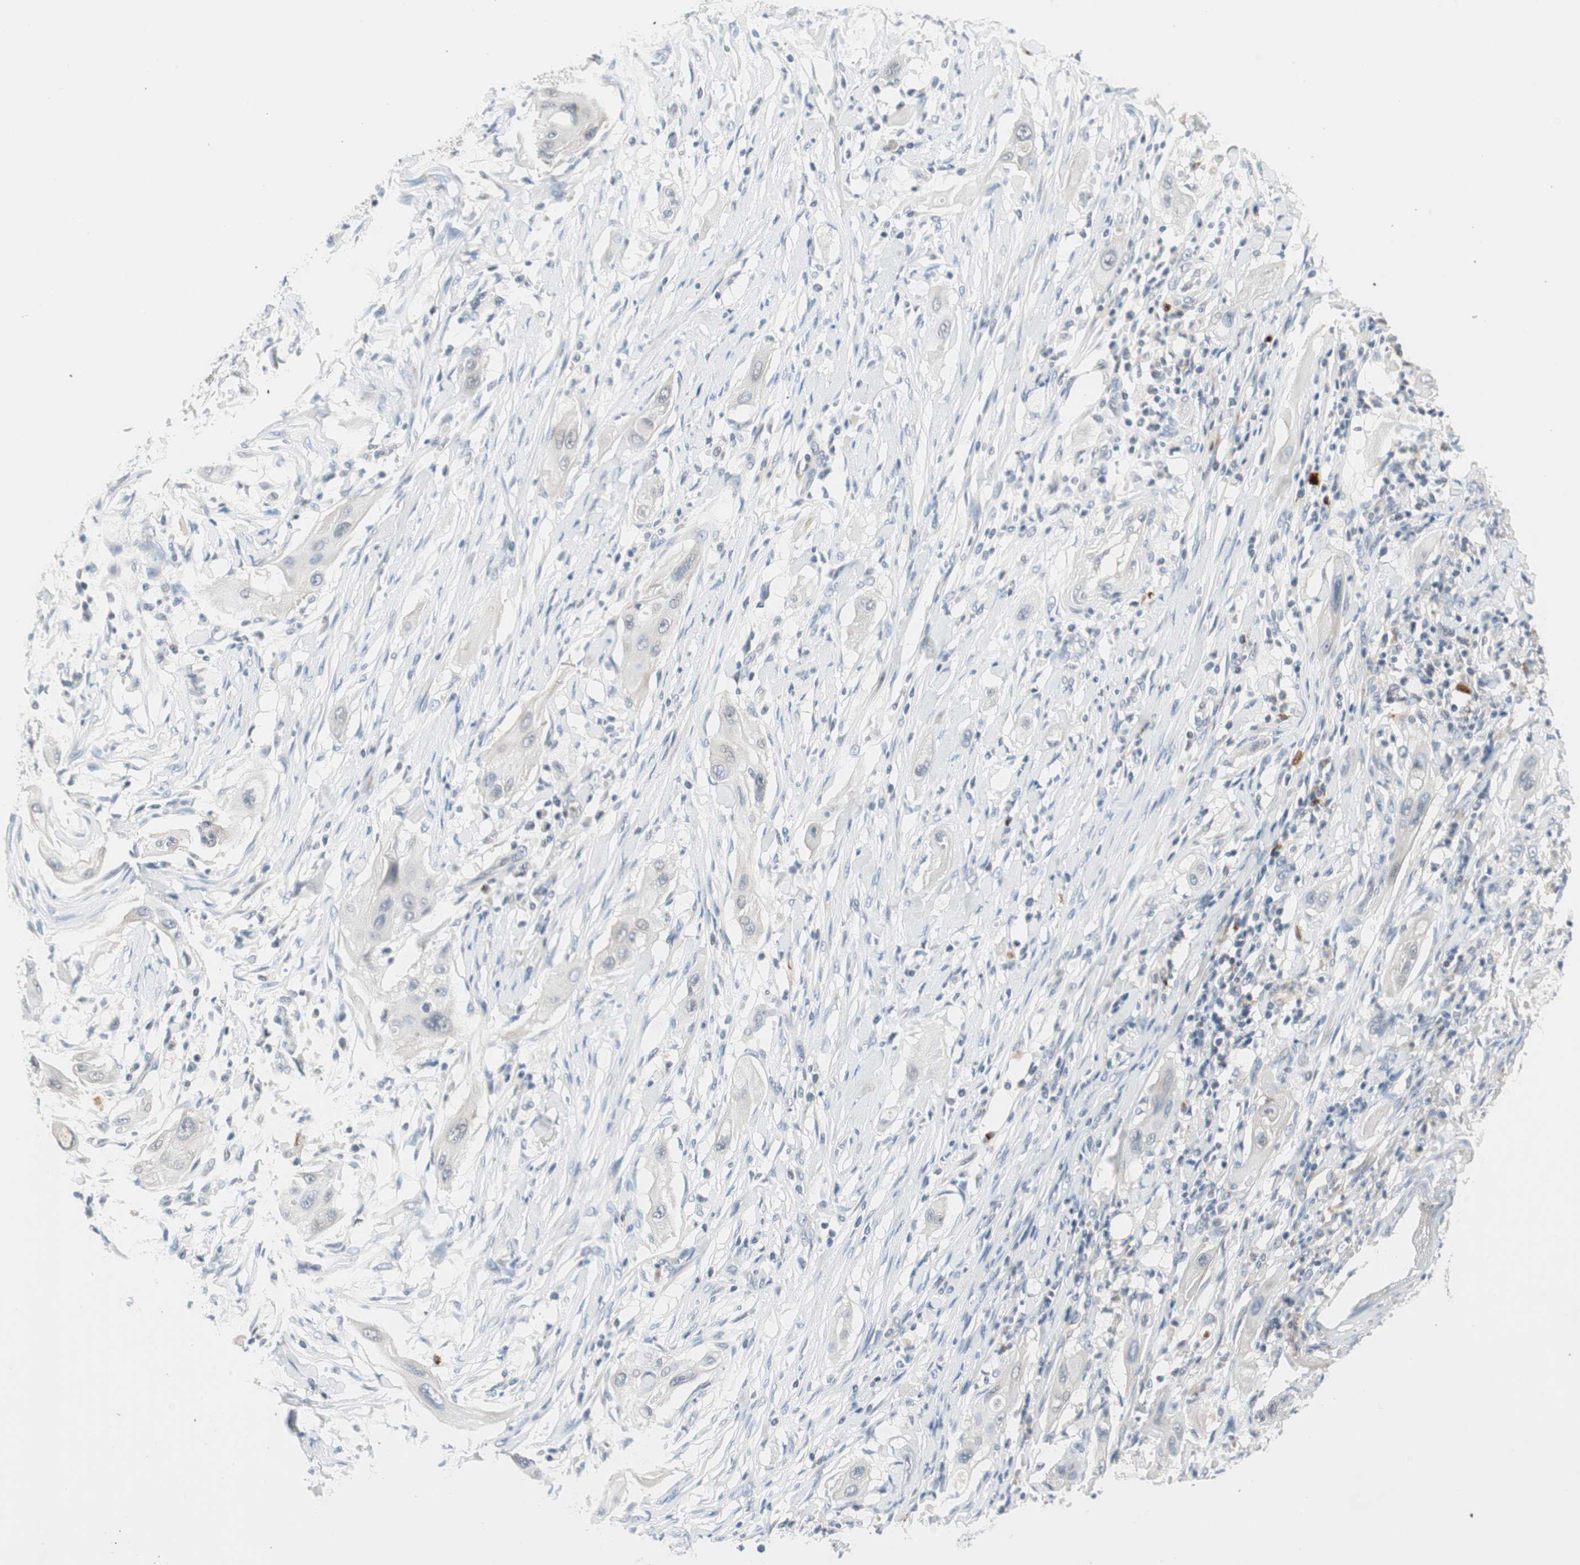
{"staining": {"intensity": "negative", "quantity": "none", "location": "none"}, "tissue": "lung cancer", "cell_type": "Tumor cells", "image_type": "cancer", "snomed": [{"axis": "morphology", "description": "Squamous cell carcinoma, NOS"}, {"axis": "topography", "description": "Lung"}], "caption": "Immunohistochemistry histopathology image of human squamous cell carcinoma (lung) stained for a protein (brown), which reveals no staining in tumor cells. Nuclei are stained in blue.", "gene": "PDZK1", "patient": {"sex": "female", "age": 47}}